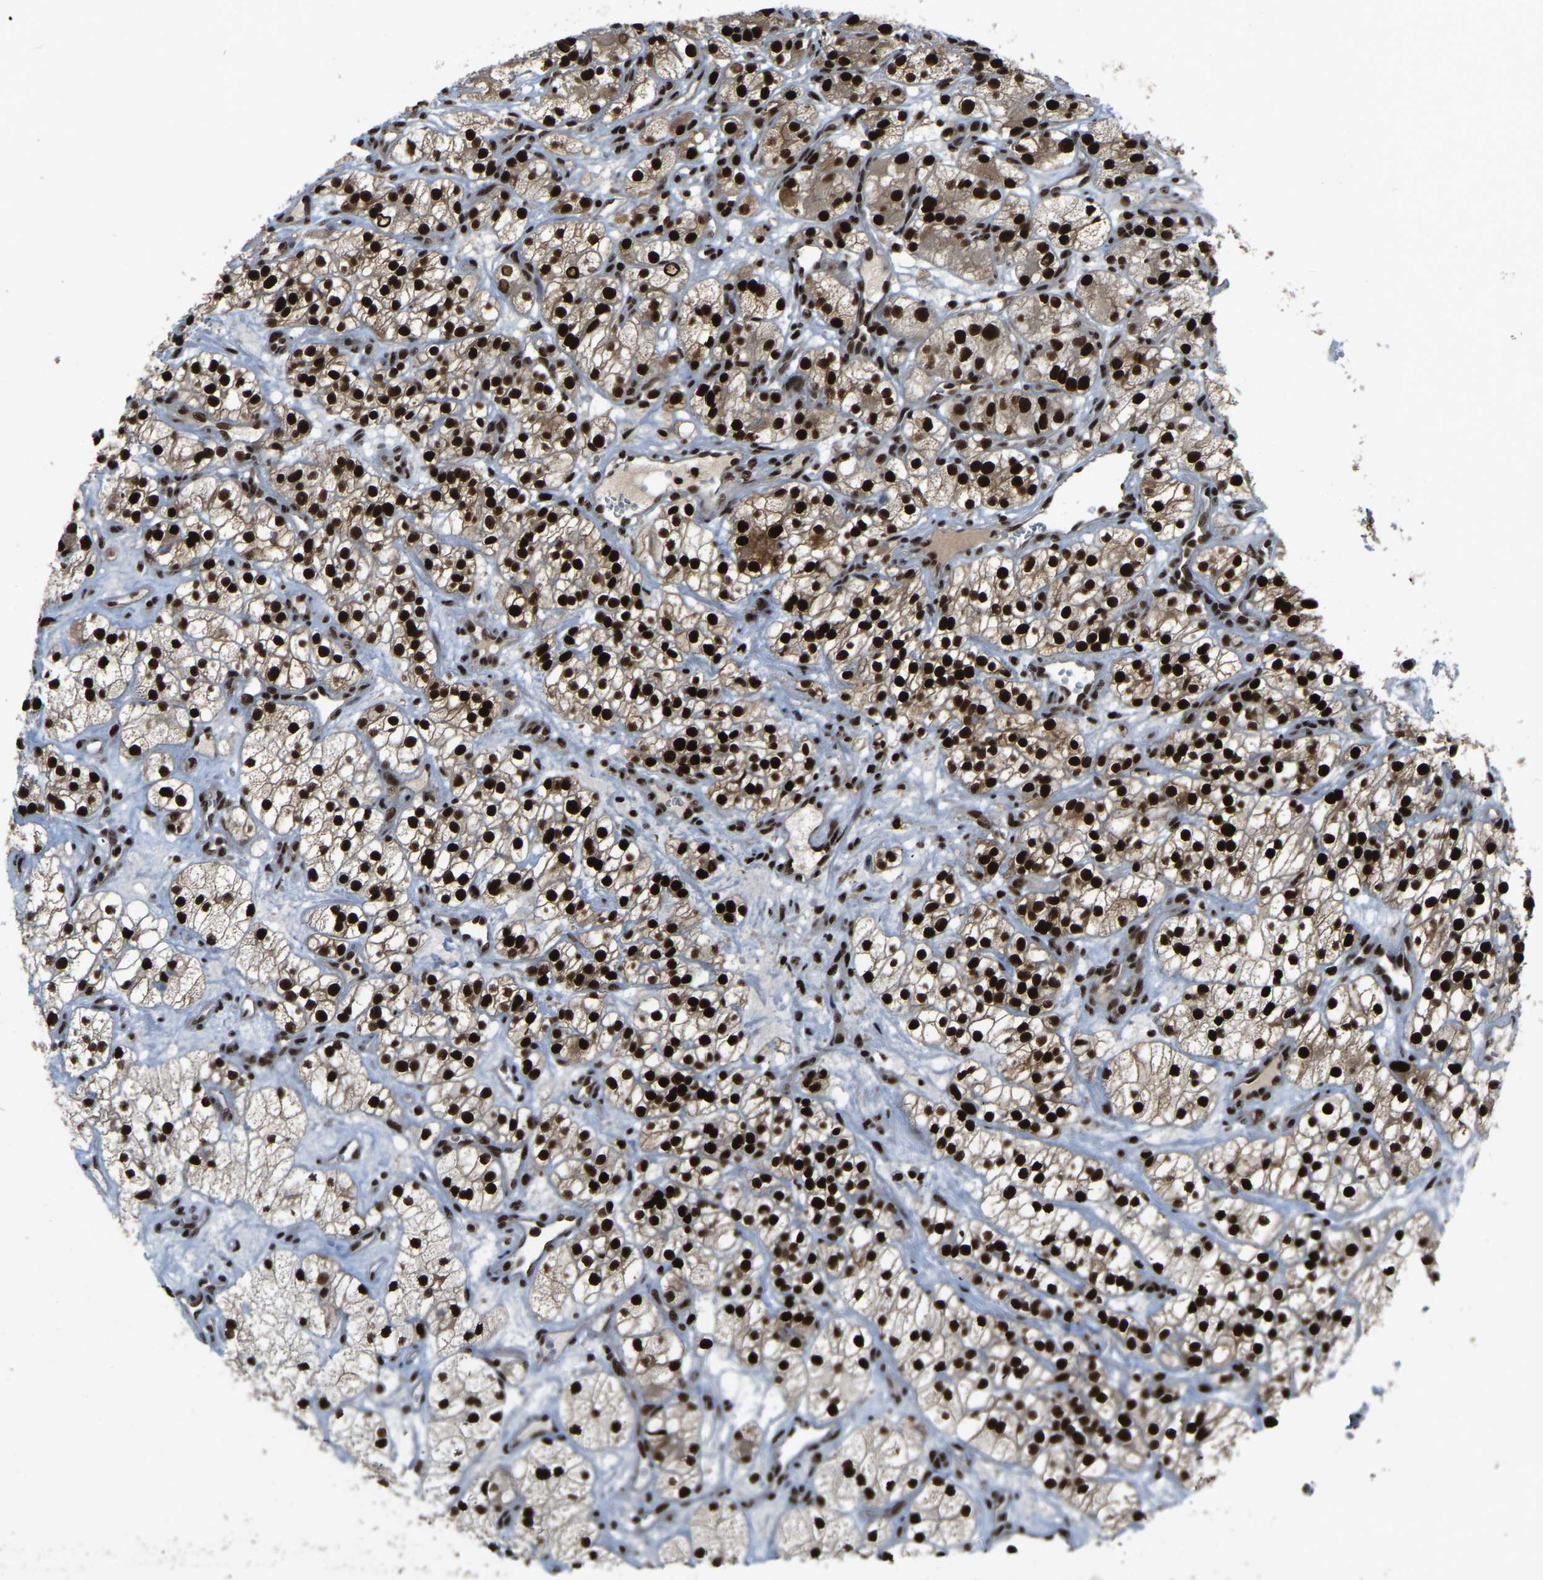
{"staining": {"intensity": "strong", "quantity": ">75%", "location": "nuclear"}, "tissue": "renal cancer", "cell_type": "Tumor cells", "image_type": "cancer", "snomed": [{"axis": "morphology", "description": "Adenocarcinoma, NOS"}, {"axis": "topography", "description": "Kidney"}], "caption": "This histopathology image reveals immunohistochemistry (IHC) staining of human renal cancer (adenocarcinoma), with high strong nuclear expression in approximately >75% of tumor cells.", "gene": "TBL1XR1", "patient": {"sex": "female", "age": 57}}